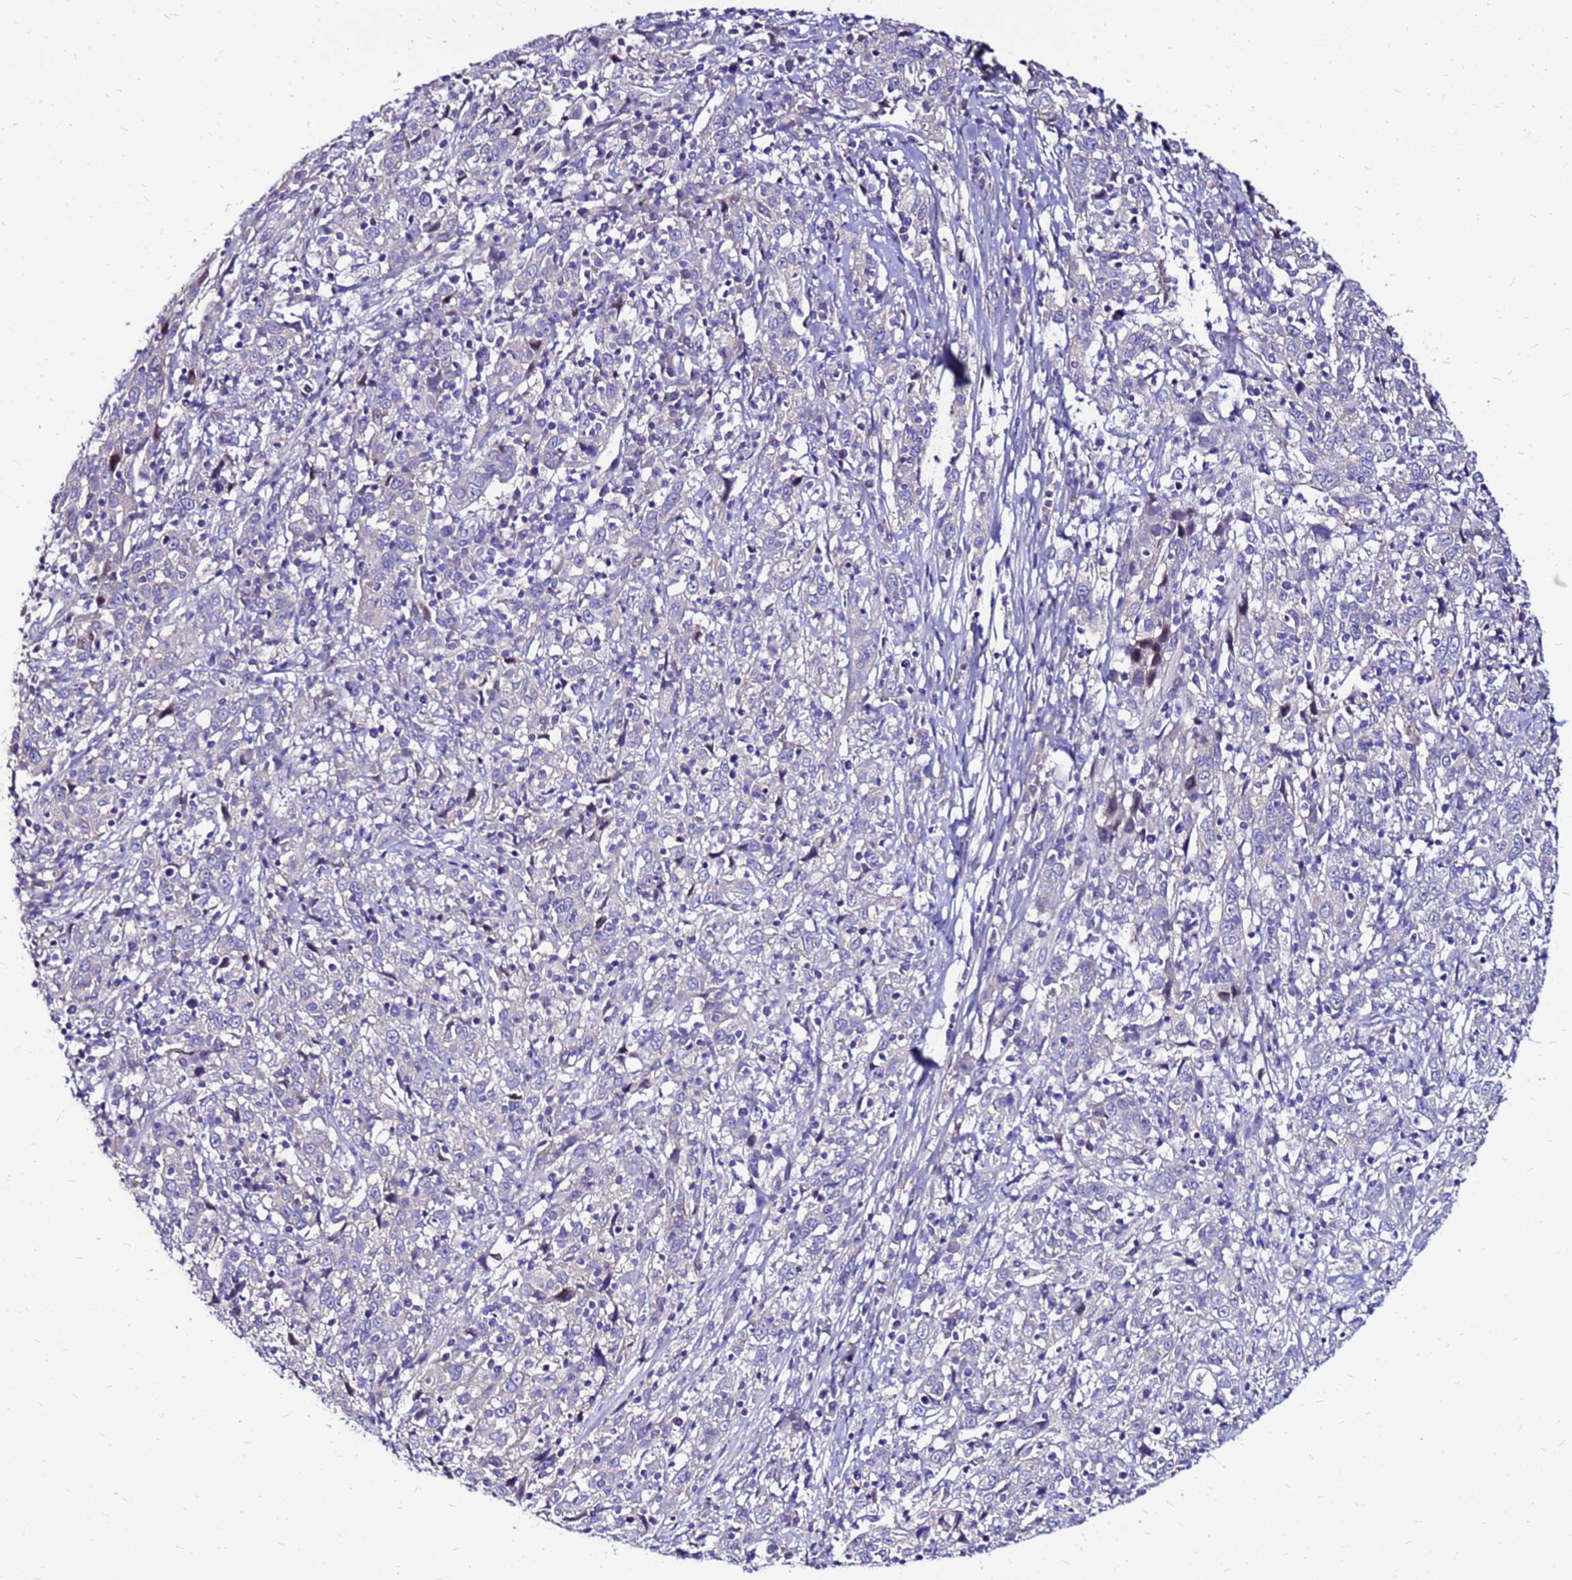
{"staining": {"intensity": "negative", "quantity": "none", "location": "none"}, "tissue": "cervical cancer", "cell_type": "Tumor cells", "image_type": "cancer", "snomed": [{"axis": "morphology", "description": "Squamous cell carcinoma, NOS"}, {"axis": "topography", "description": "Cervix"}], "caption": "There is no significant positivity in tumor cells of cervical squamous cell carcinoma.", "gene": "ARHGEF5", "patient": {"sex": "female", "age": 46}}